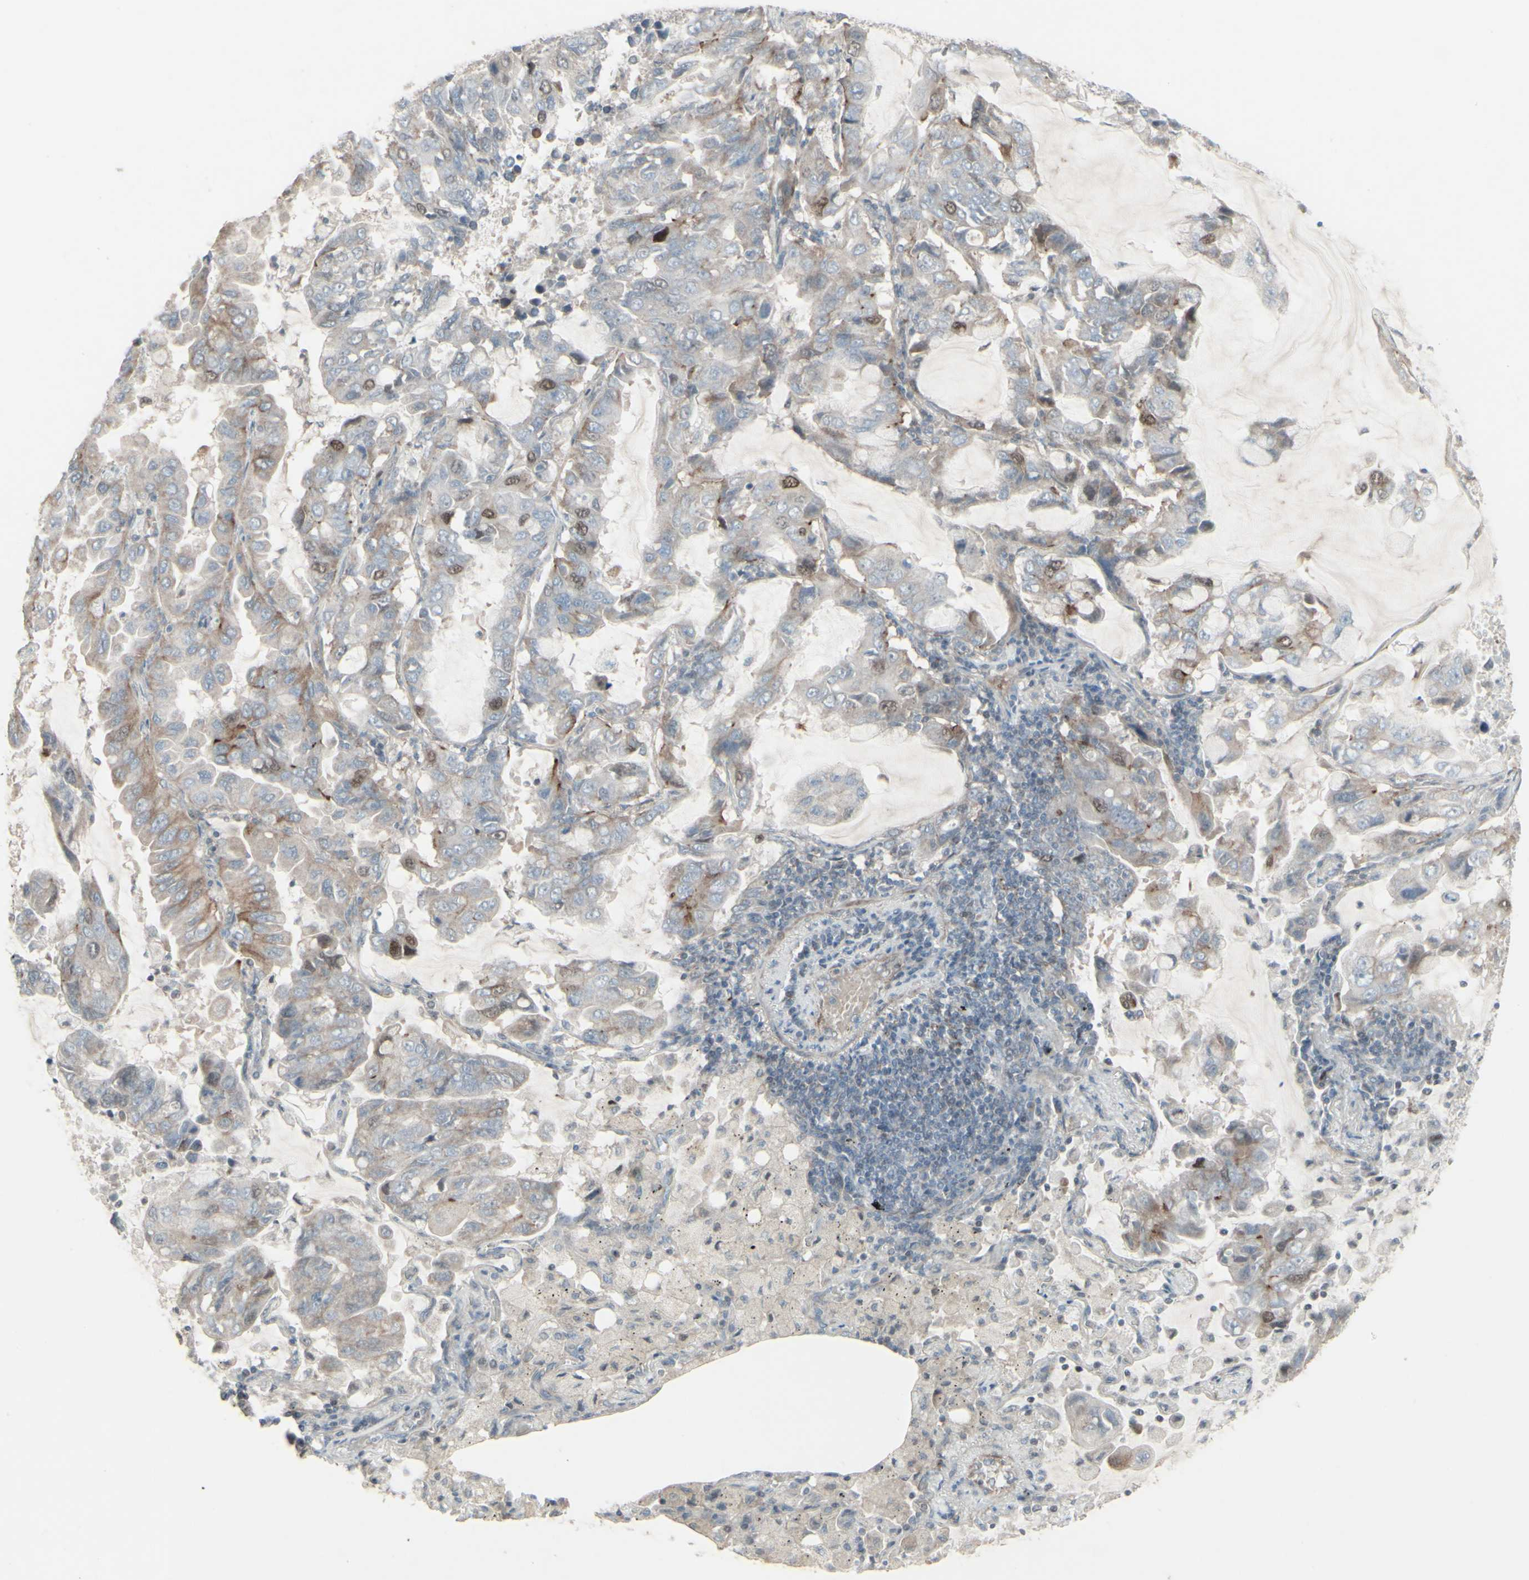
{"staining": {"intensity": "weak", "quantity": "<25%", "location": "cytoplasmic/membranous,nuclear"}, "tissue": "lung cancer", "cell_type": "Tumor cells", "image_type": "cancer", "snomed": [{"axis": "morphology", "description": "Adenocarcinoma, NOS"}, {"axis": "topography", "description": "Lung"}], "caption": "IHC of human adenocarcinoma (lung) reveals no positivity in tumor cells.", "gene": "GMNN", "patient": {"sex": "male", "age": 64}}